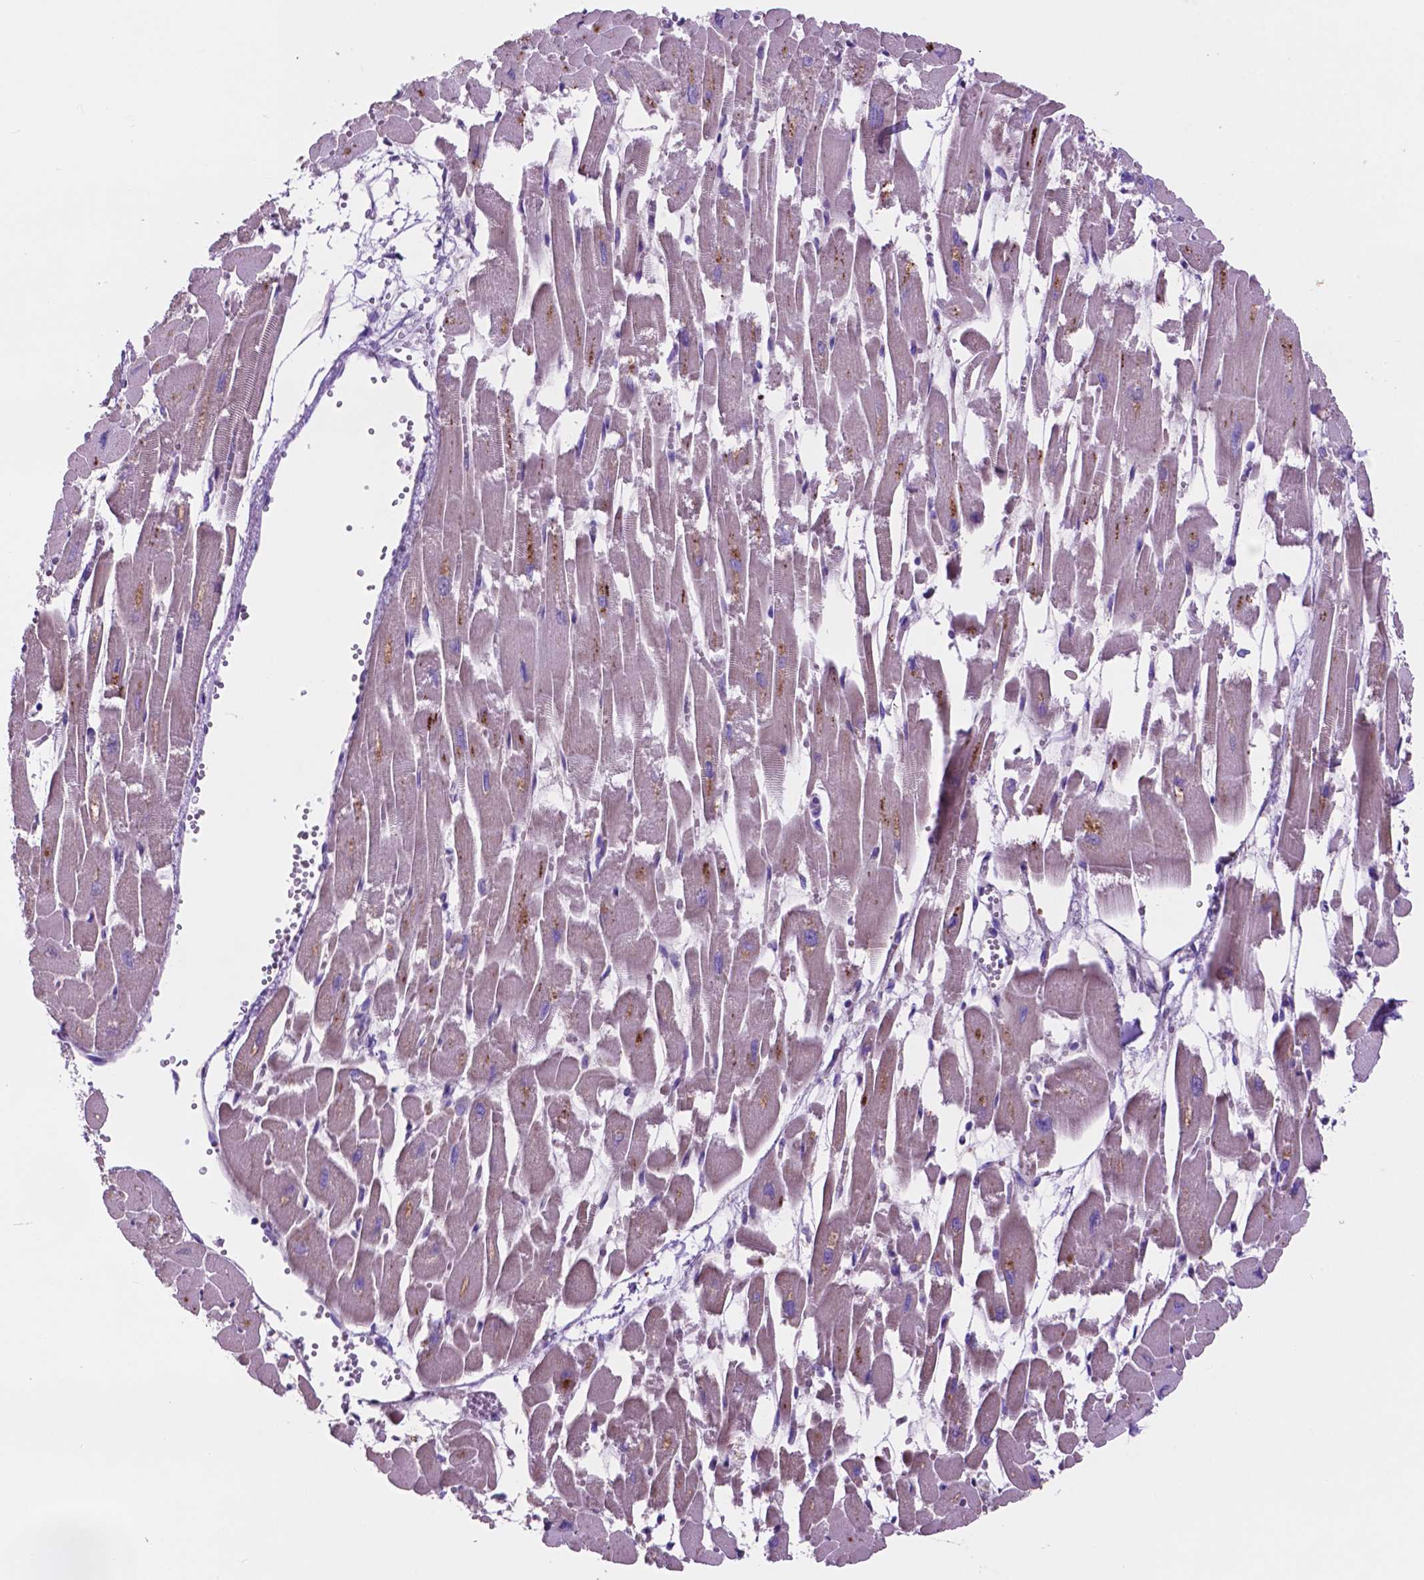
{"staining": {"intensity": "moderate", "quantity": "<25%", "location": "cytoplasmic/membranous"}, "tissue": "heart muscle", "cell_type": "Cardiomyocytes", "image_type": "normal", "snomed": [{"axis": "morphology", "description": "Normal tissue, NOS"}, {"axis": "topography", "description": "Heart"}], "caption": "Immunohistochemical staining of normal heart muscle exhibits <25% levels of moderate cytoplasmic/membranous protein staining in approximately <25% of cardiomyocytes. (Stains: DAB in brown, nuclei in blue, Microscopy: brightfield microscopy at high magnification).", "gene": "TMEM121B", "patient": {"sex": "female", "age": 52}}